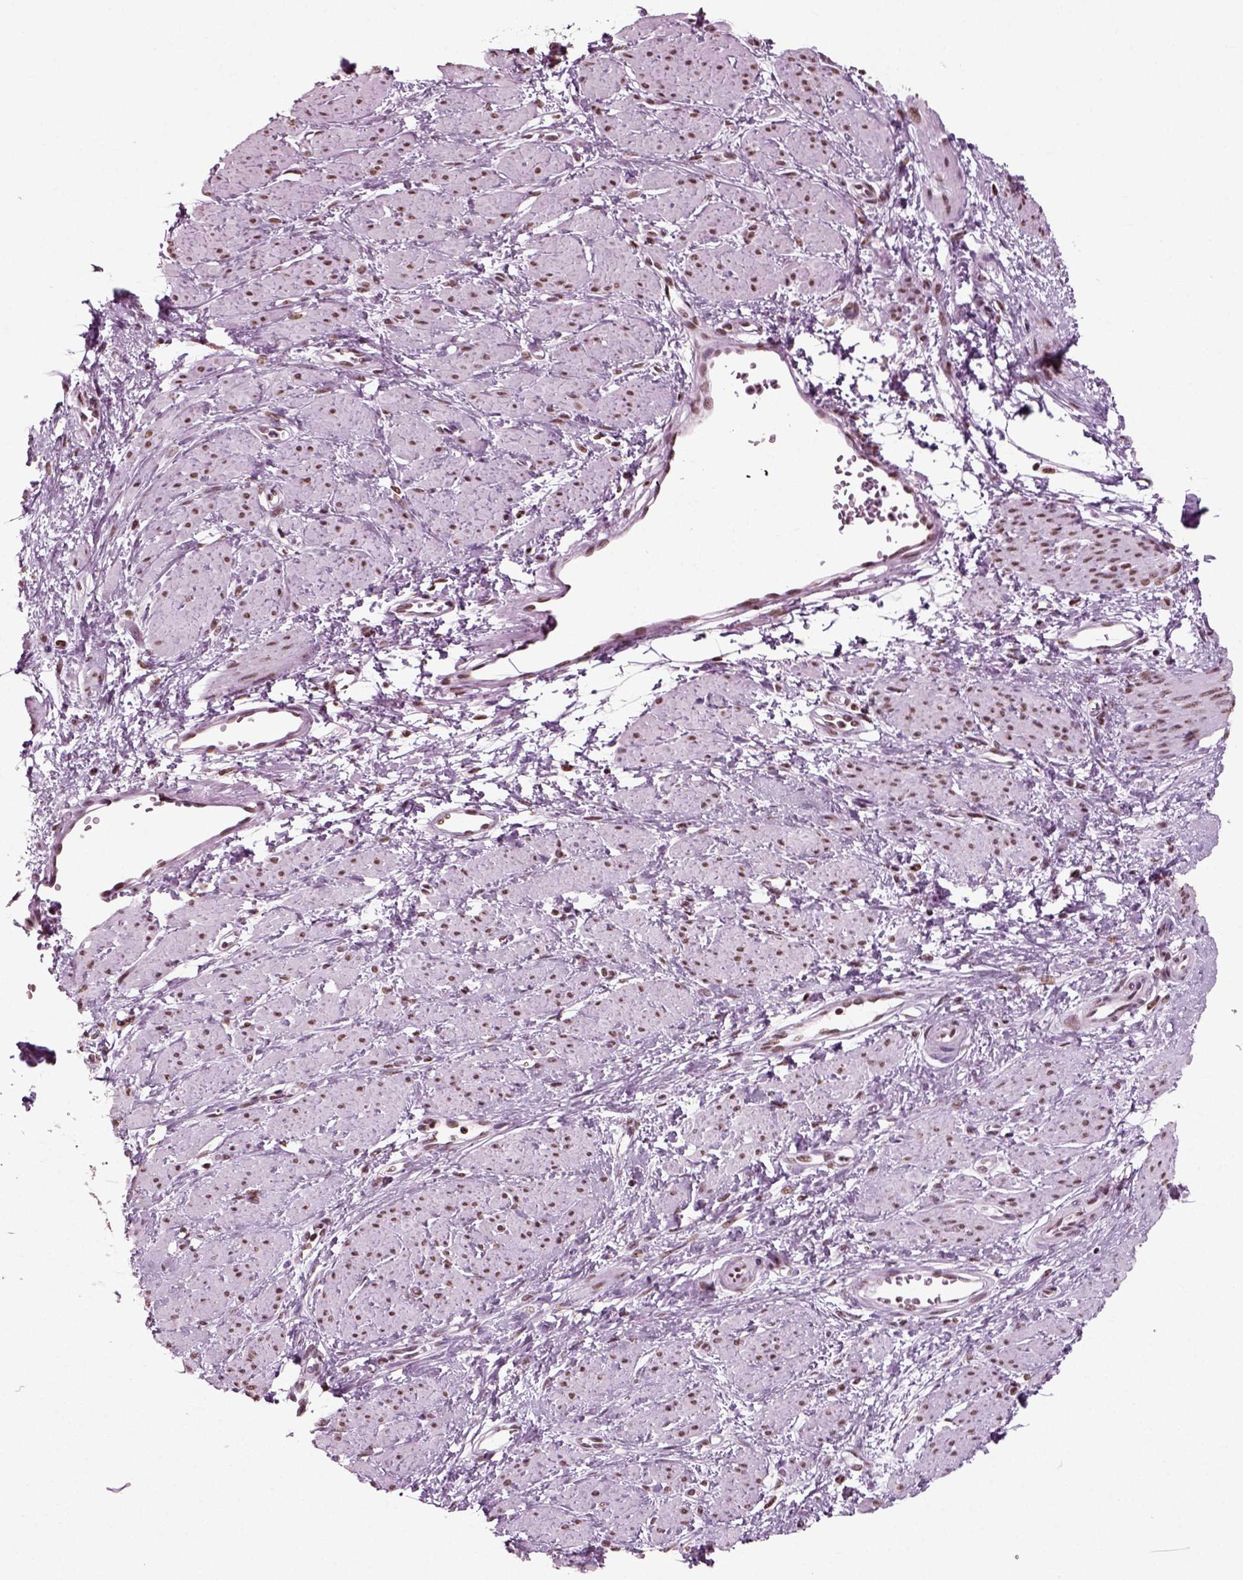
{"staining": {"intensity": "strong", "quantity": ">75%", "location": "nuclear"}, "tissue": "smooth muscle", "cell_type": "Smooth muscle cells", "image_type": "normal", "snomed": [{"axis": "morphology", "description": "Normal tissue, NOS"}, {"axis": "topography", "description": "Smooth muscle"}, {"axis": "topography", "description": "Uterus"}], "caption": "Smooth muscle cells exhibit high levels of strong nuclear expression in about >75% of cells in unremarkable human smooth muscle.", "gene": "POLR1H", "patient": {"sex": "female", "age": 39}}